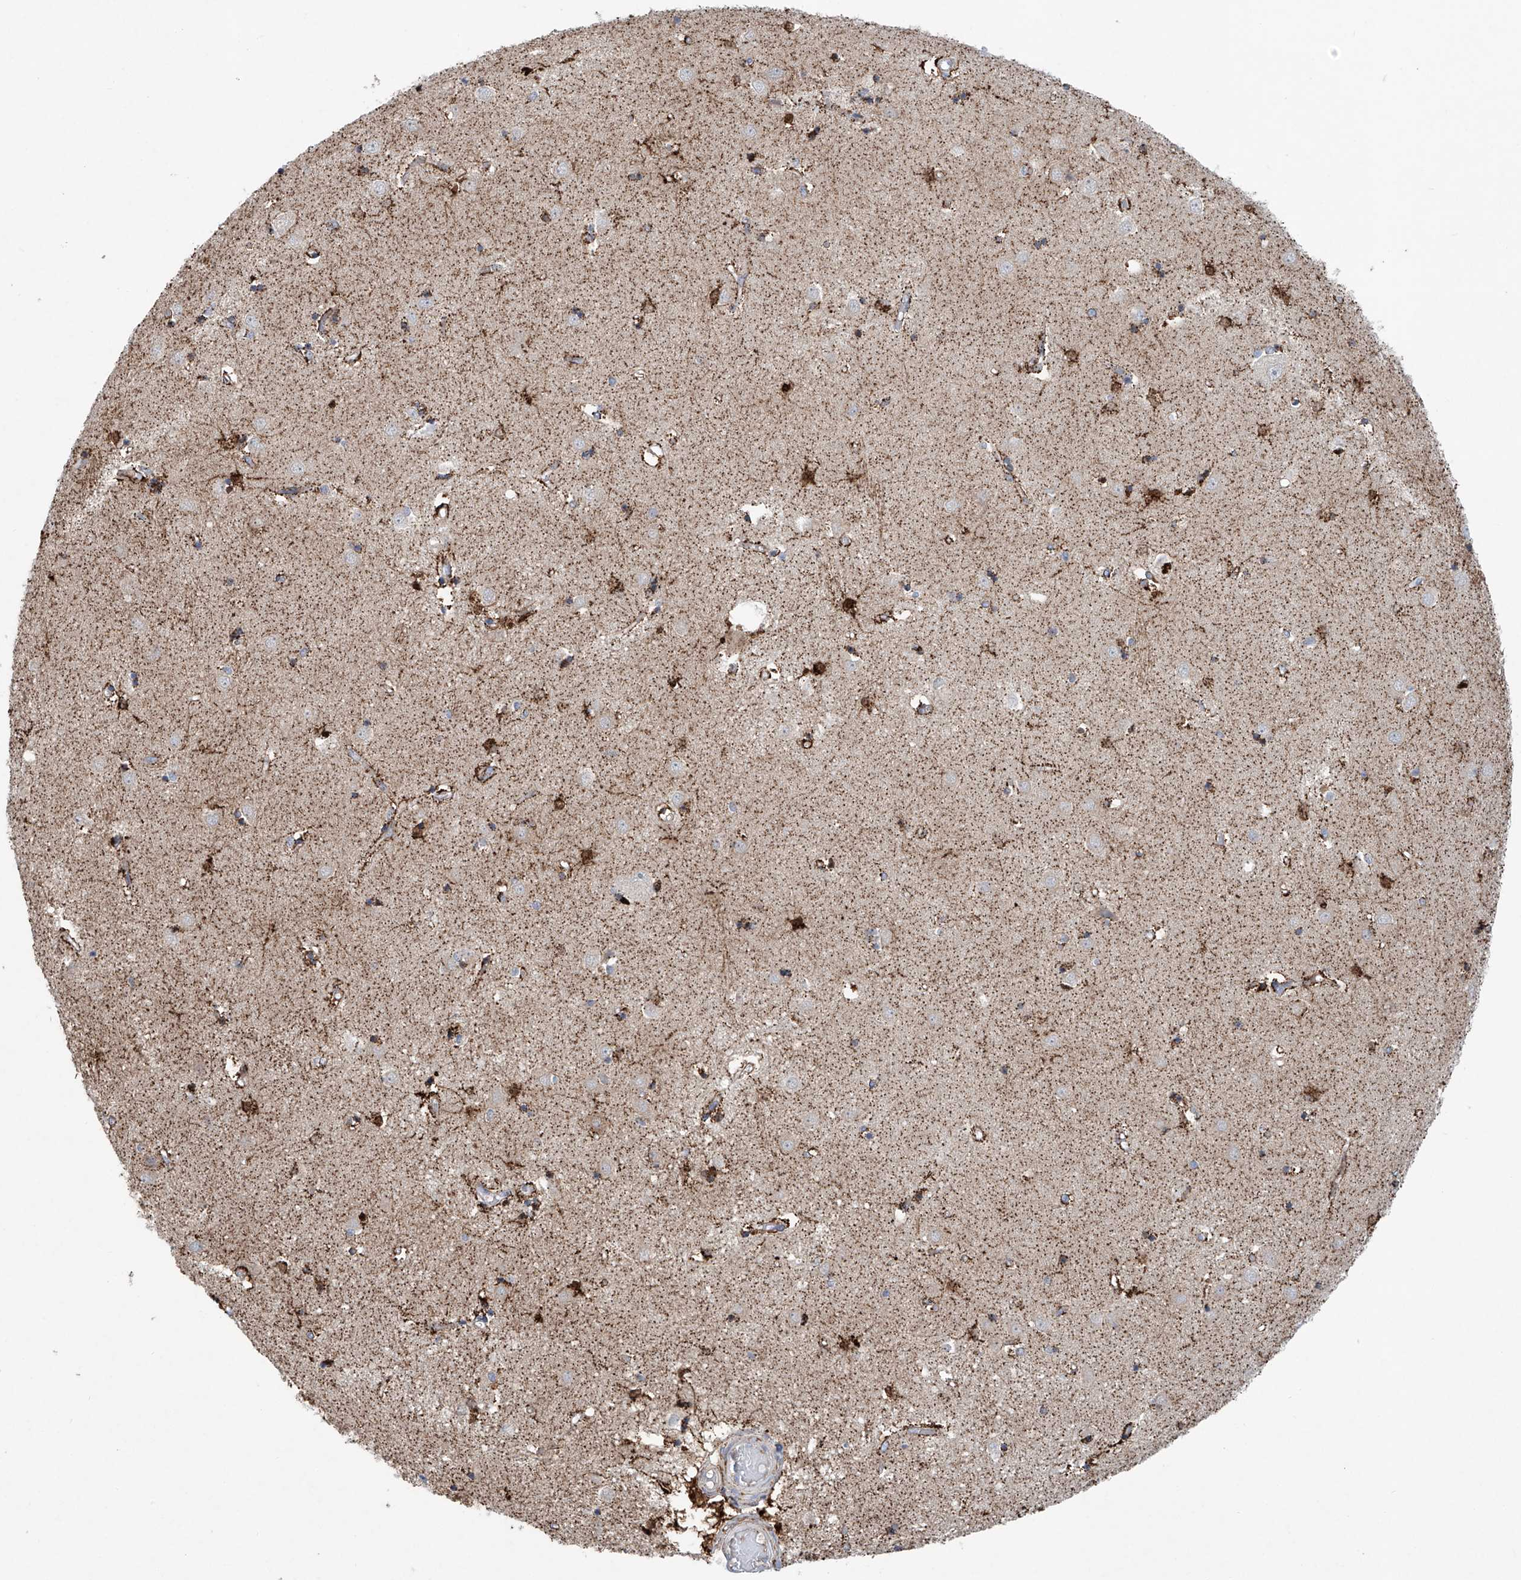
{"staining": {"intensity": "strong", "quantity": "25%-75%", "location": "cytoplasmic/membranous"}, "tissue": "caudate", "cell_type": "Glial cells", "image_type": "normal", "snomed": [{"axis": "morphology", "description": "Normal tissue, NOS"}, {"axis": "topography", "description": "Lateral ventricle wall"}], "caption": "A histopathology image of caudate stained for a protein exhibits strong cytoplasmic/membranous brown staining in glial cells.", "gene": "ALDH6A1", "patient": {"sex": "male", "age": 45}}